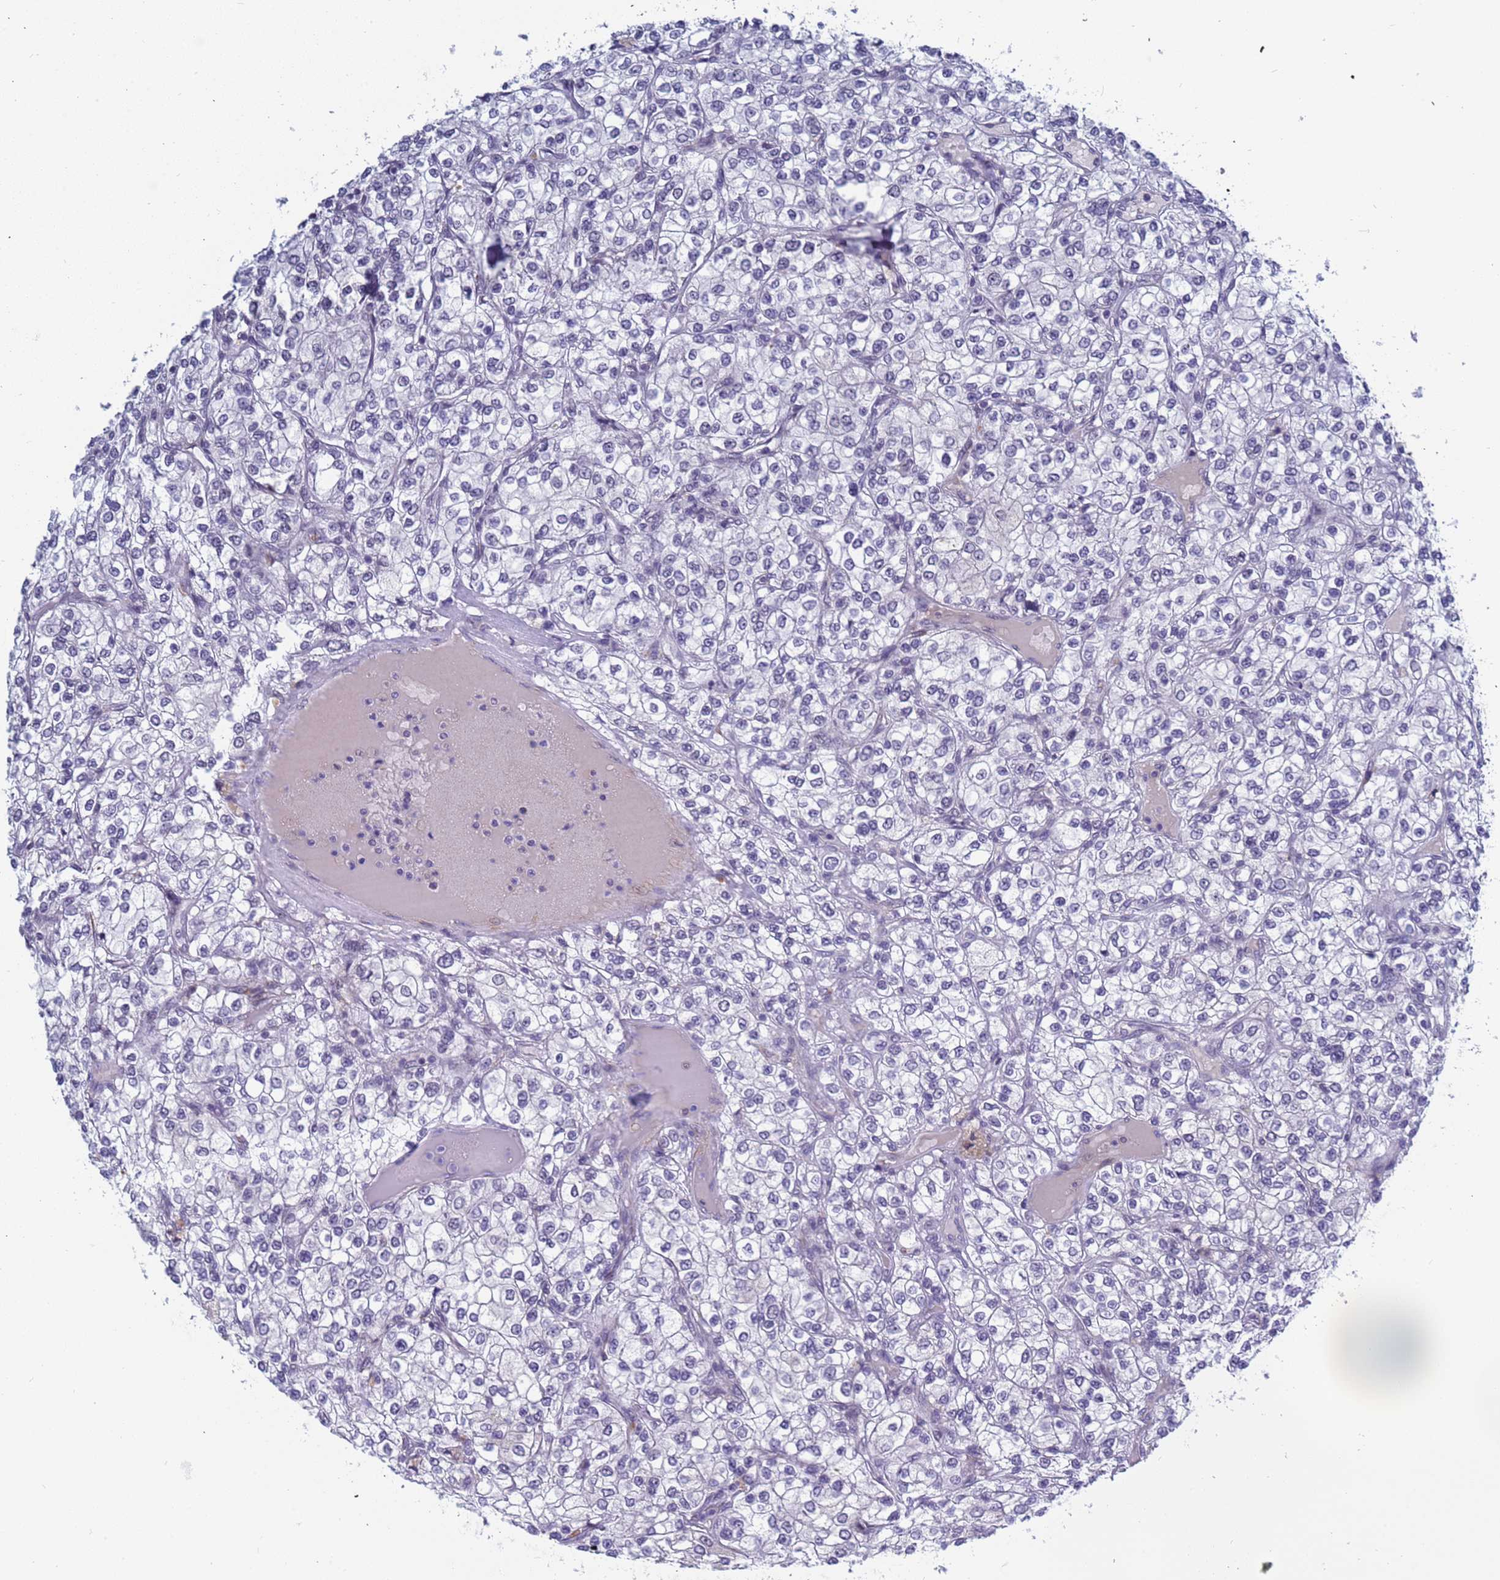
{"staining": {"intensity": "negative", "quantity": "none", "location": "none"}, "tissue": "renal cancer", "cell_type": "Tumor cells", "image_type": "cancer", "snomed": [{"axis": "morphology", "description": "Adenocarcinoma, NOS"}, {"axis": "topography", "description": "Kidney"}], "caption": "This is an immunohistochemistry (IHC) photomicrograph of human renal cancer (adenocarcinoma). There is no staining in tumor cells.", "gene": "CXorf65", "patient": {"sex": "male", "age": 80}}